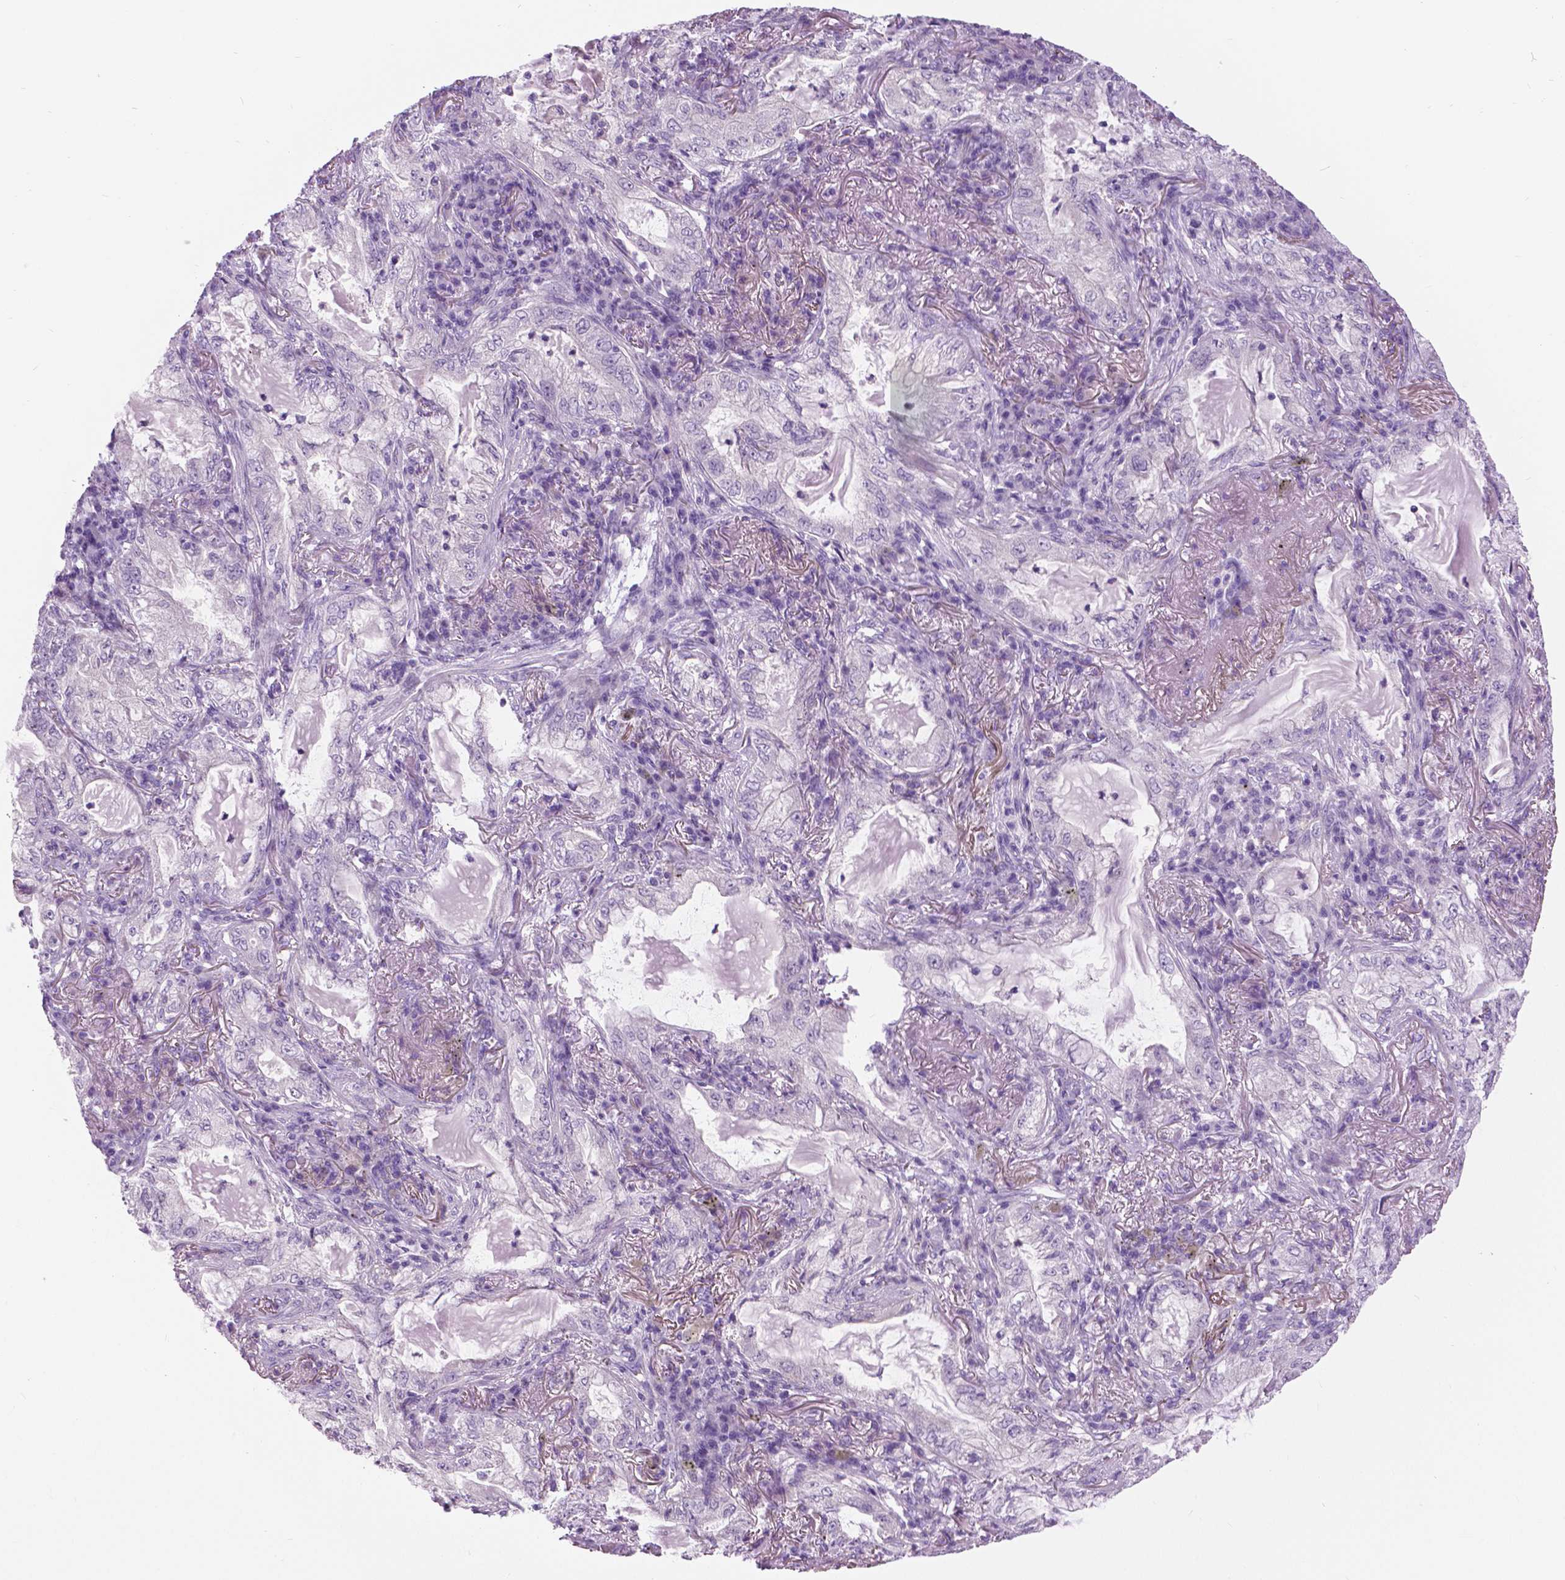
{"staining": {"intensity": "negative", "quantity": "none", "location": "none"}, "tissue": "lung cancer", "cell_type": "Tumor cells", "image_type": "cancer", "snomed": [{"axis": "morphology", "description": "Adenocarcinoma, NOS"}, {"axis": "topography", "description": "Lung"}], "caption": "High magnification brightfield microscopy of lung adenocarcinoma stained with DAB (3,3'-diaminobenzidine) (brown) and counterstained with hematoxylin (blue): tumor cells show no significant positivity. (DAB immunohistochemistry (IHC) visualized using brightfield microscopy, high magnification).", "gene": "TP53TG5", "patient": {"sex": "female", "age": 73}}